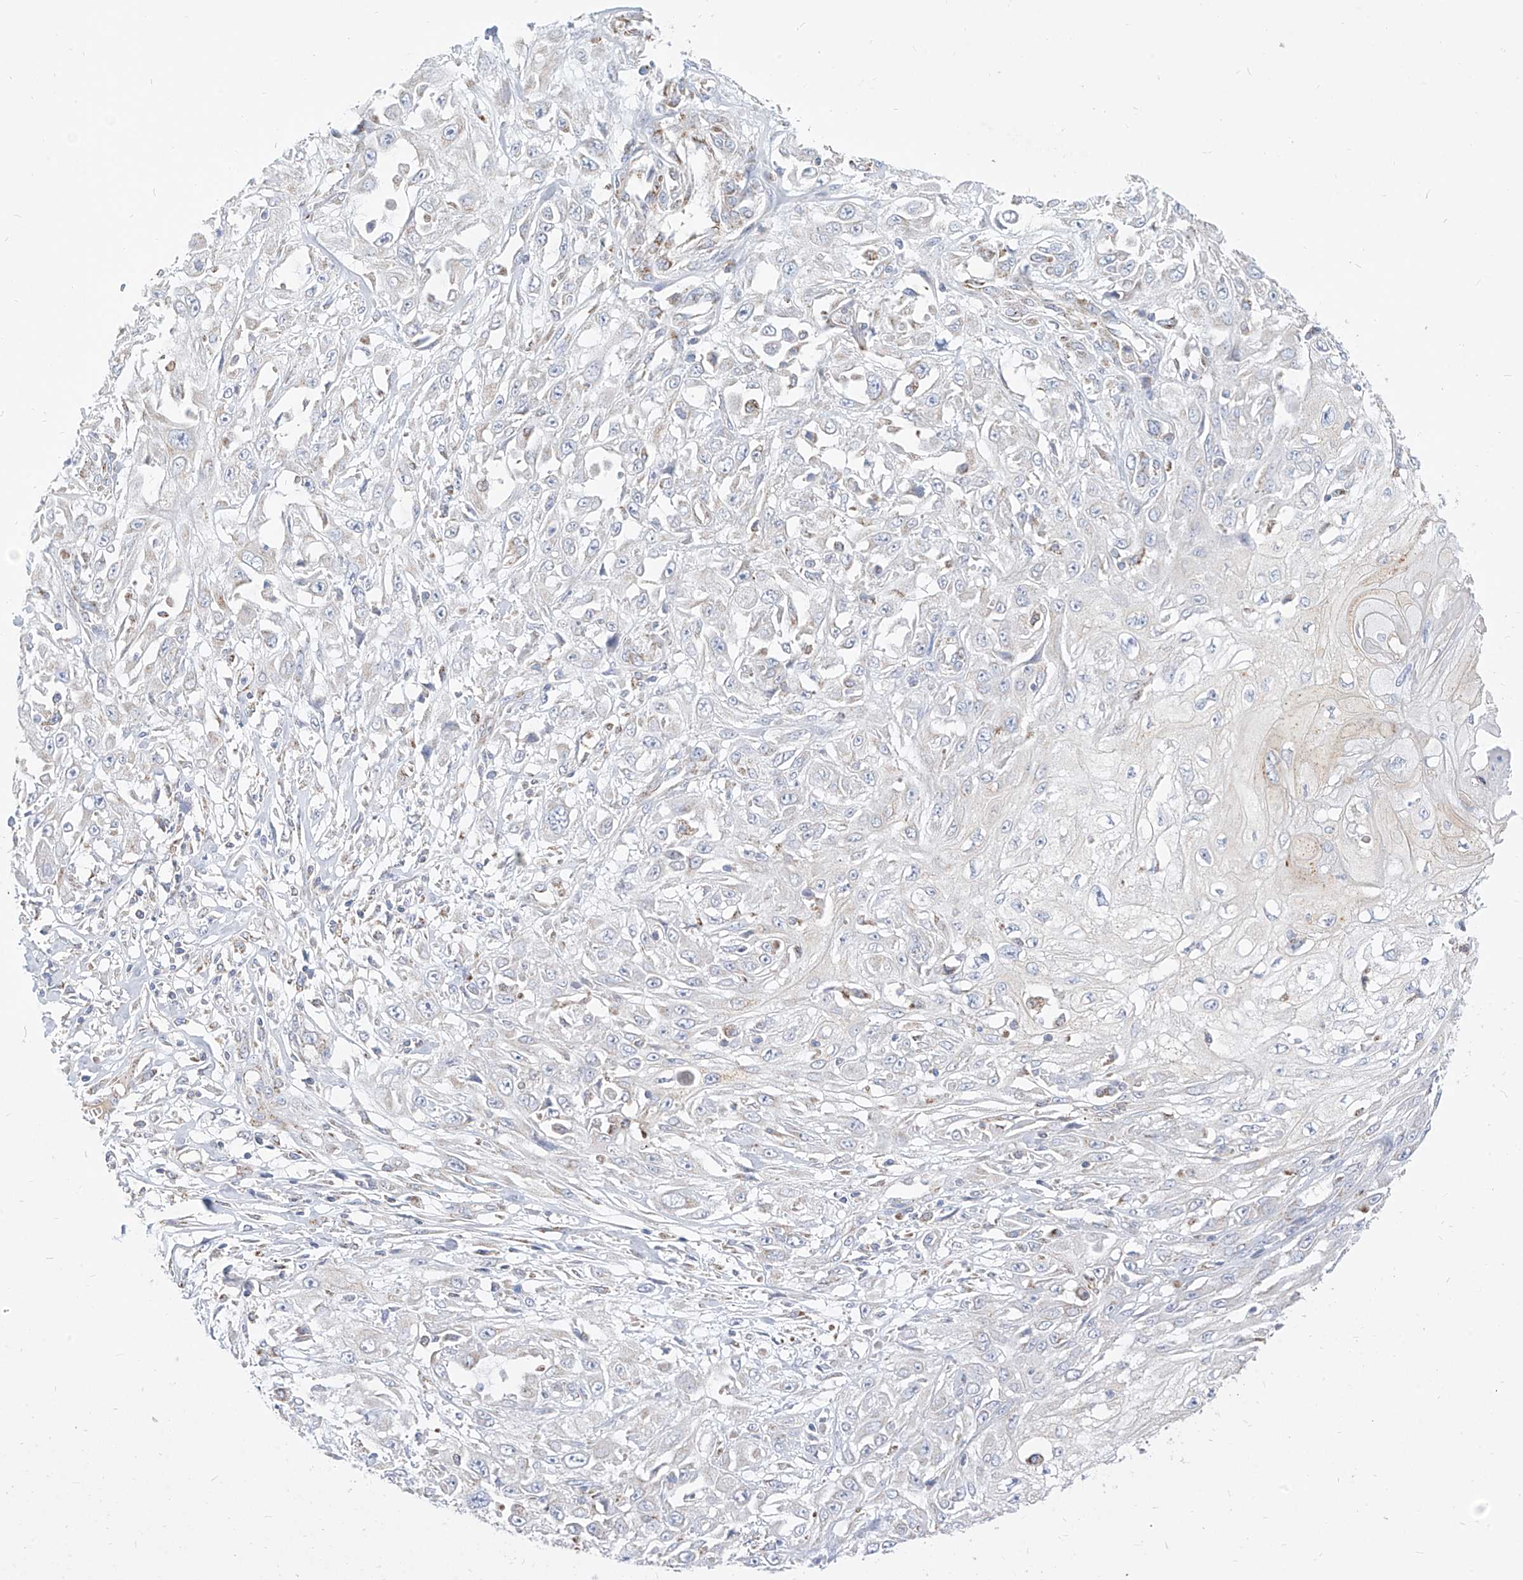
{"staining": {"intensity": "negative", "quantity": "none", "location": "none"}, "tissue": "skin cancer", "cell_type": "Tumor cells", "image_type": "cancer", "snomed": [{"axis": "morphology", "description": "Squamous cell carcinoma, NOS"}, {"axis": "morphology", "description": "Squamous cell carcinoma, metastatic, NOS"}, {"axis": "topography", "description": "Skin"}, {"axis": "topography", "description": "Lymph node"}], "caption": "This is an immunohistochemistry photomicrograph of human skin squamous cell carcinoma. There is no positivity in tumor cells.", "gene": "RASA2", "patient": {"sex": "male", "age": 75}}